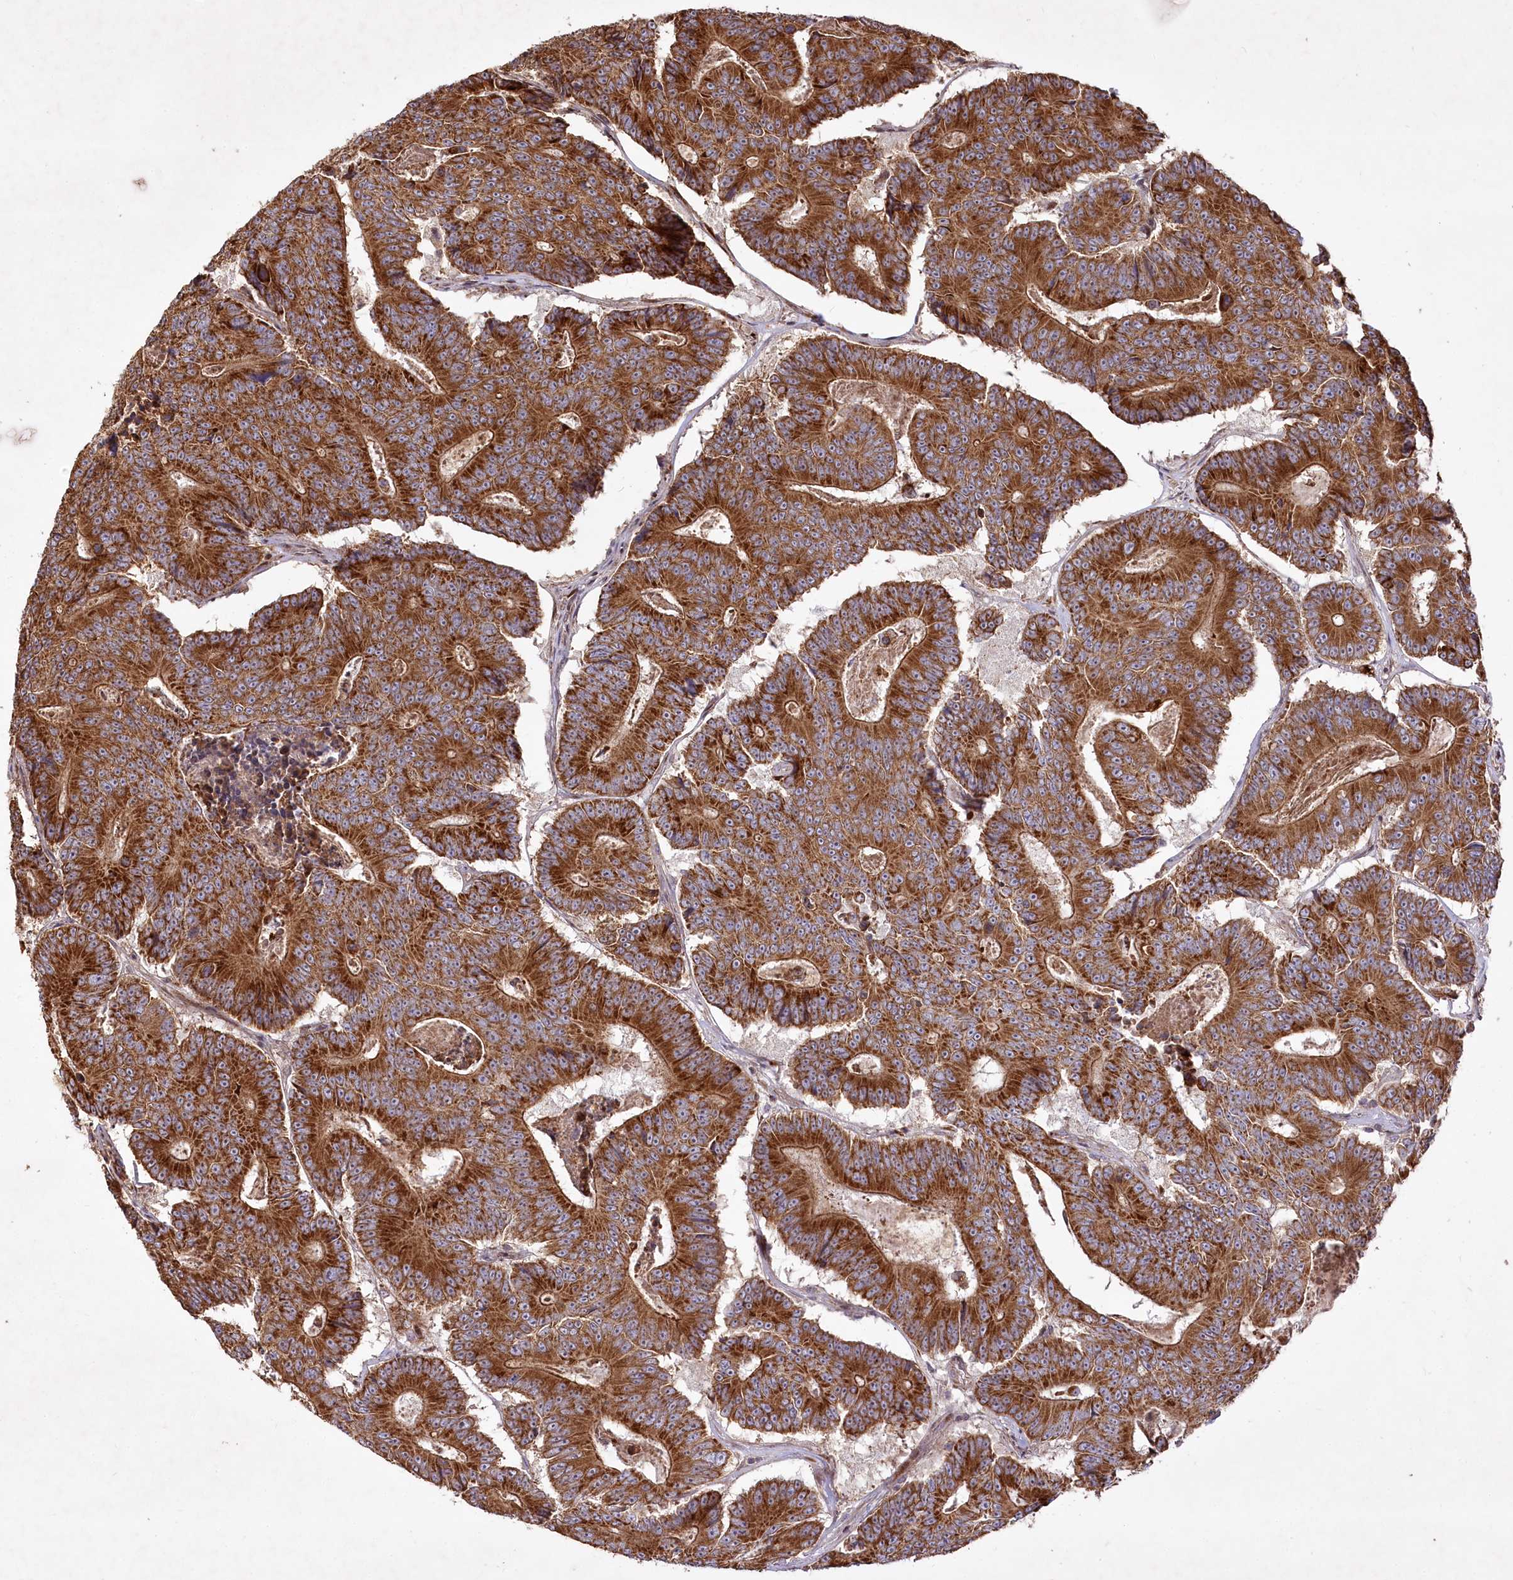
{"staining": {"intensity": "strong", "quantity": ">75%", "location": "cytoplasmic/membranous"}, "tissue": "colorectal cancer", "cell_type": "Tumor cells", "image_type": "cancer", "snomed": [{"axis": "morphology", "description": "Adenocarcinoma, NOS"}, {"axis": "topography", "description": "Colon"}], "caption": "Immunohistochemical staining of colorectal cancer (adenocarcinoma) exhibits high levels of strong cytoplasmic/membranous protein staining in about >75% of tumor cells.", "gene": "PSTK", "patient": {"sex": "male", "age": 83}}